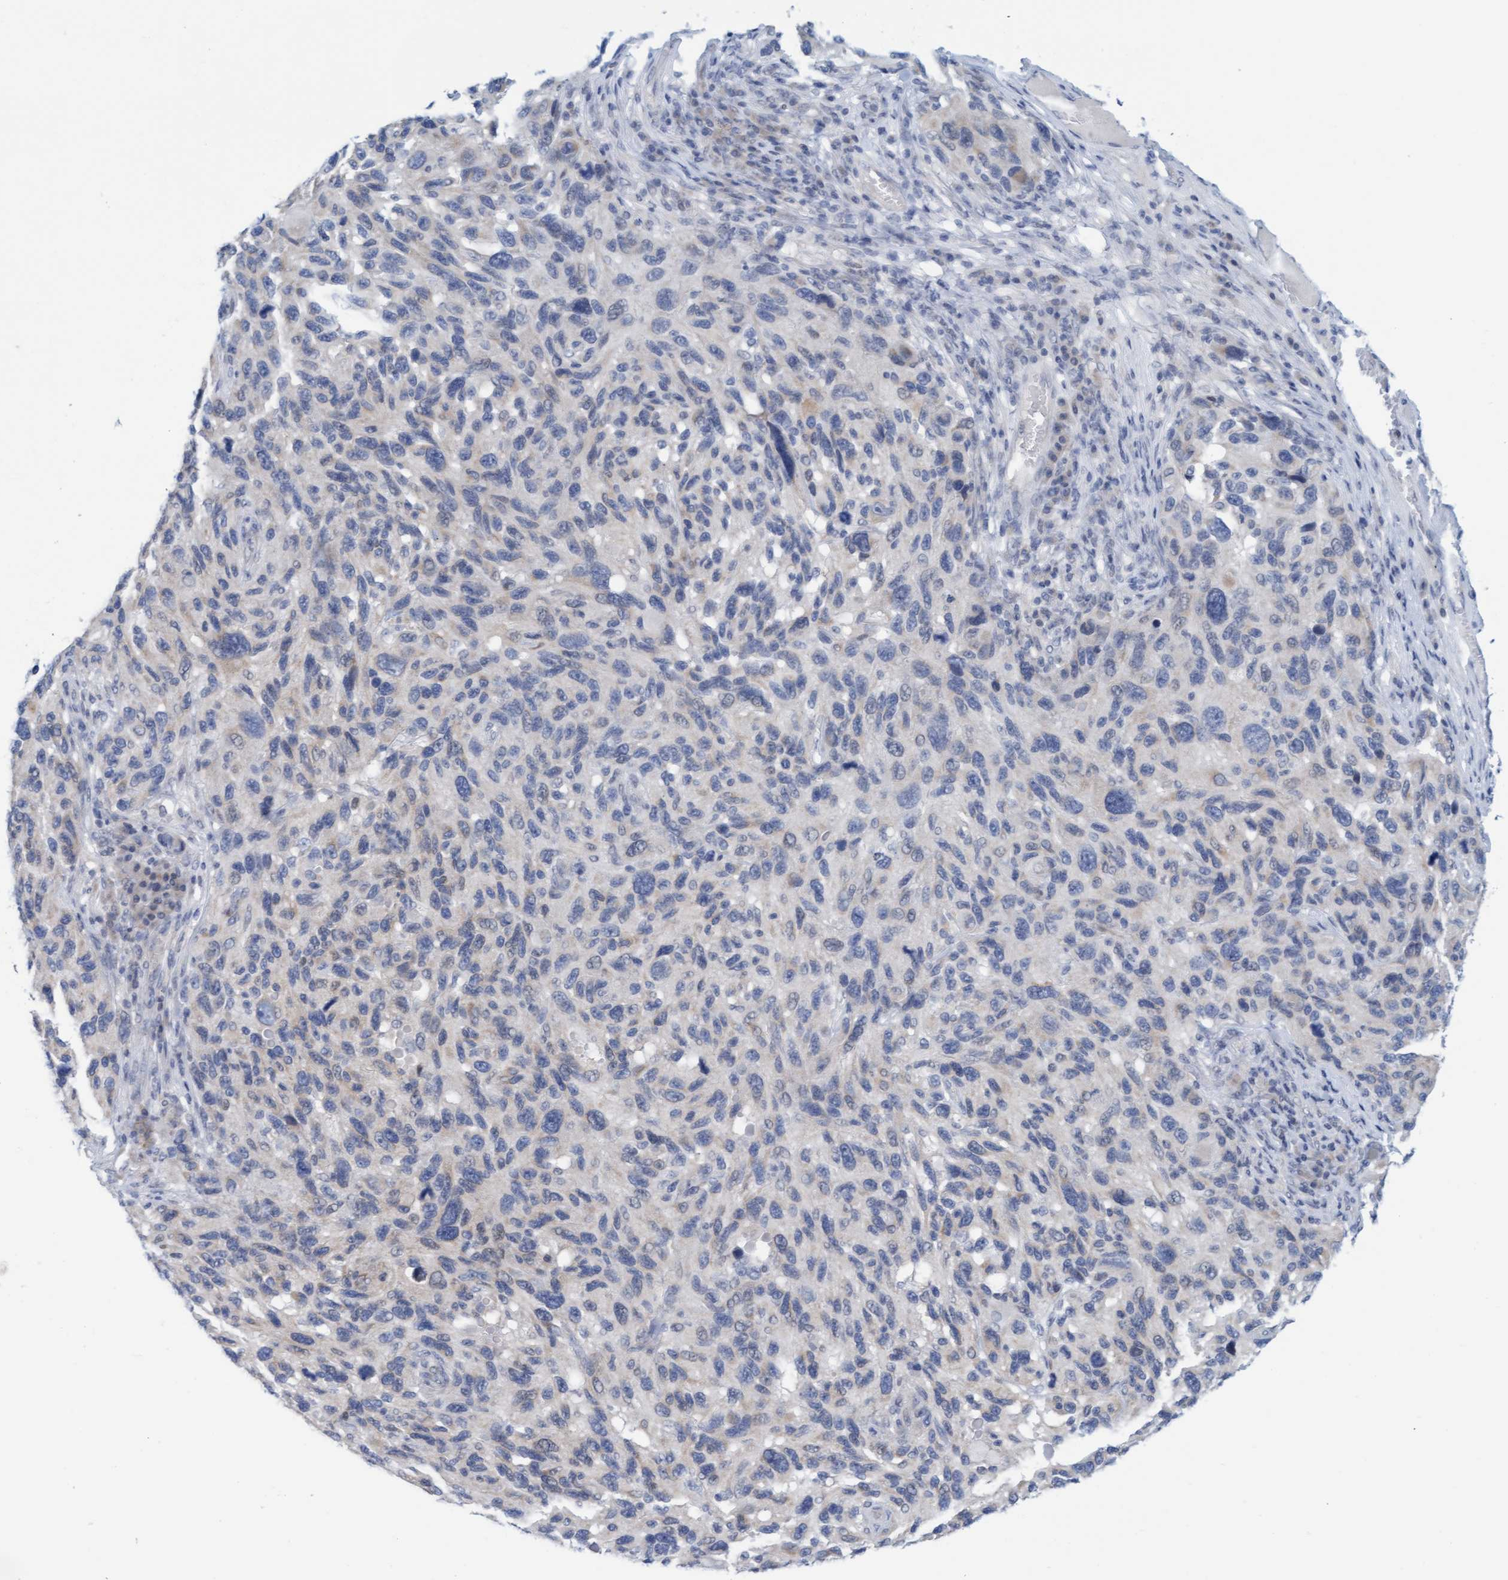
{"staining": {"intensity": "negative", "quantity": "none", "location": "none"}, "tissue": "melanoma", "cell_type": "Tumor cells", "image_type": "cancer", "snomed": [{"axis": "morphology", "description": "Malignant melanoma, NOS"}, {"axis": "topography", "description": "Skin"}], "caption": "This is an immunohistochemistry micrograph of malignant melanoma. There is no expression in tumor cells.", "gene": "CPA3", "patient": {"sex": "male", "age": 53}}